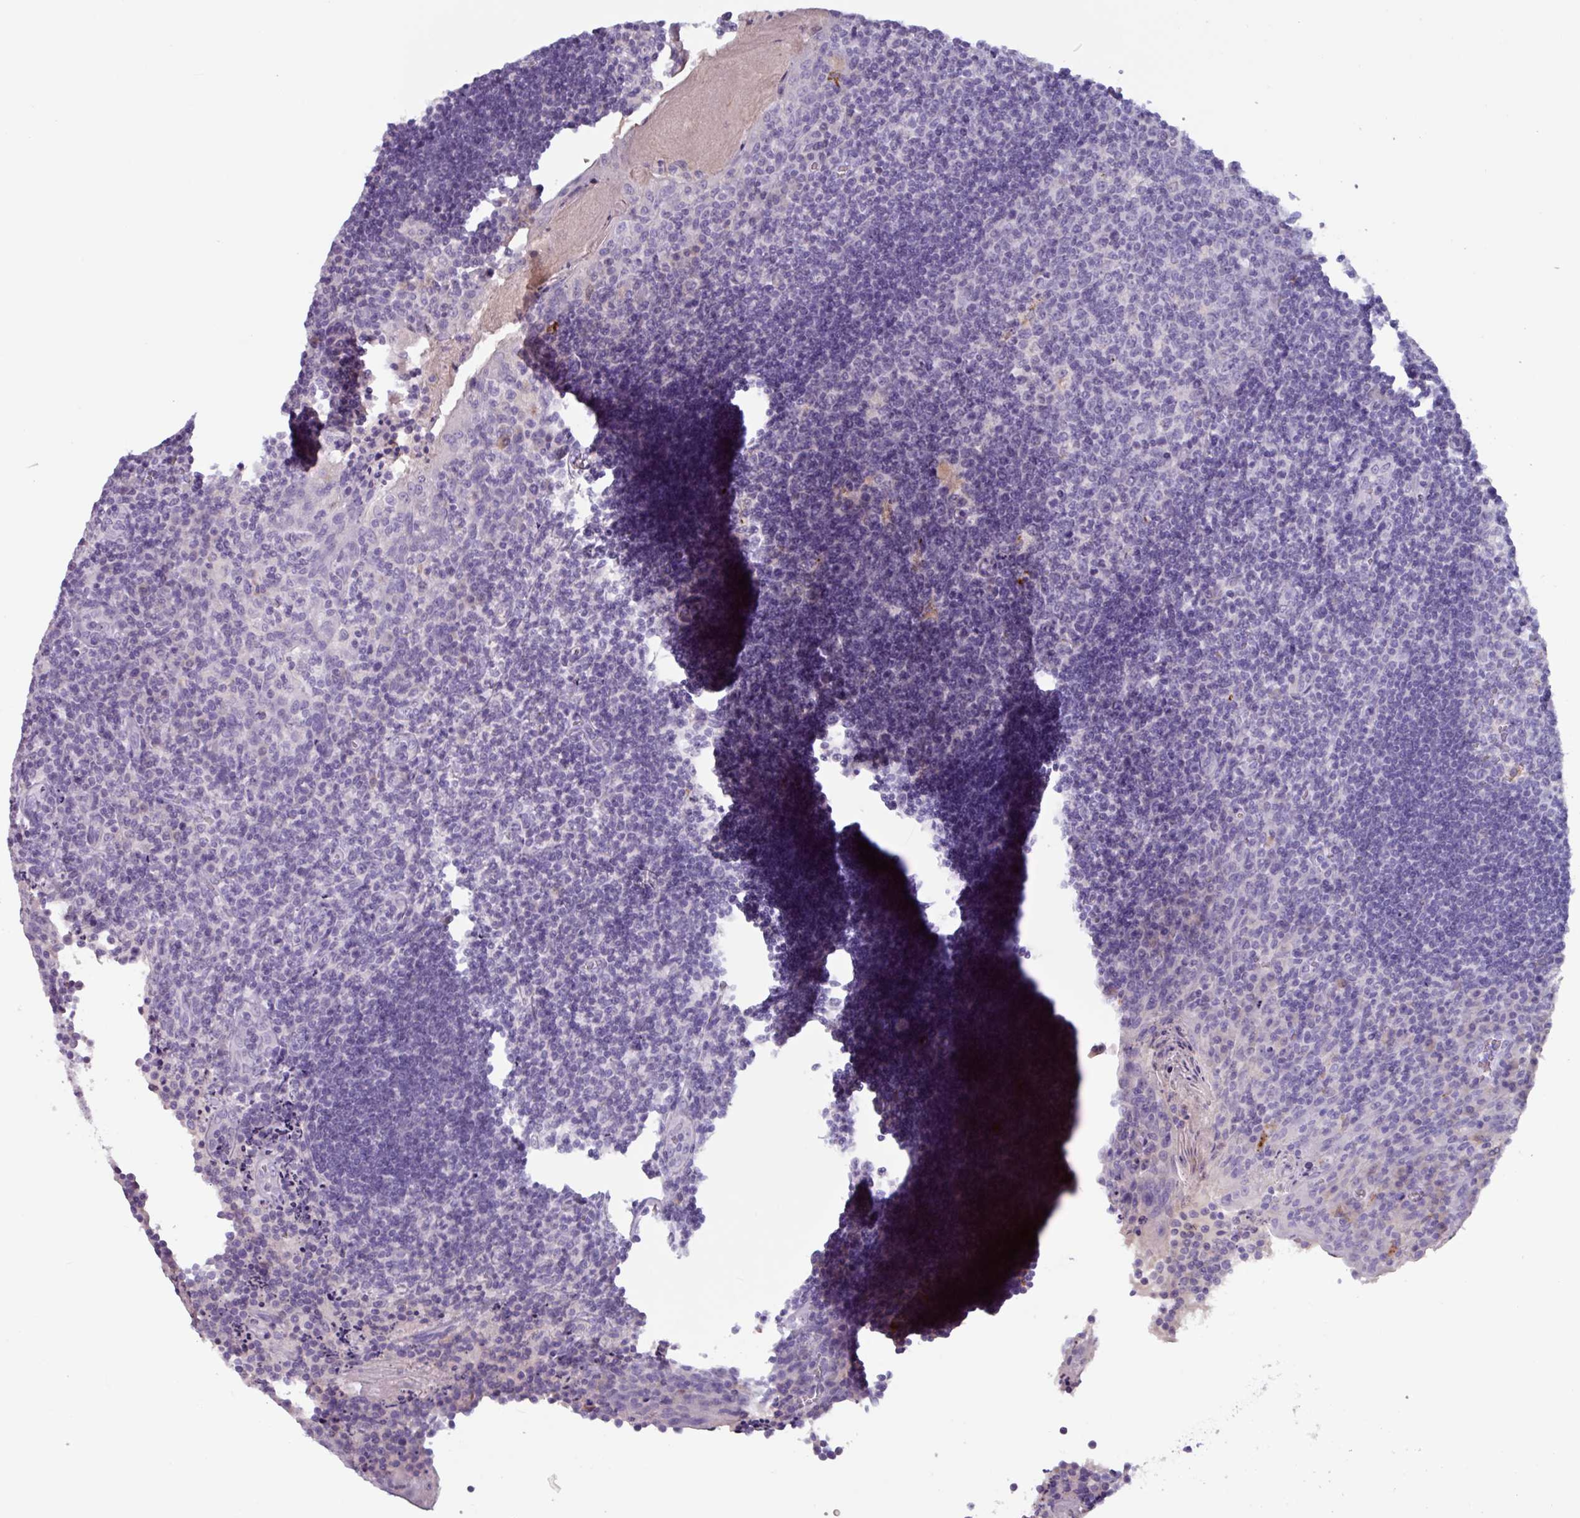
{"staining": {"intensity": "negative", "quantity": "none", "location": "none"}, "tissue": "tonsil", "cell_type": "Germinal center cells", "image_type": "normal", "snomed": [{"axis": "morphology", "description": "Normal tissue, NOS"}, {"axis": "topography", "description": "Tonsil"}], "caption": "This image is of unremarkable tonsil stained with immunohistochemistry (IHC) to label a protein in brown with the nuclei are counter-stained blue. There is no staining in germinal center cells.", "gene": "OR2T10", "patient": {"sex": "male", "age": 17}}